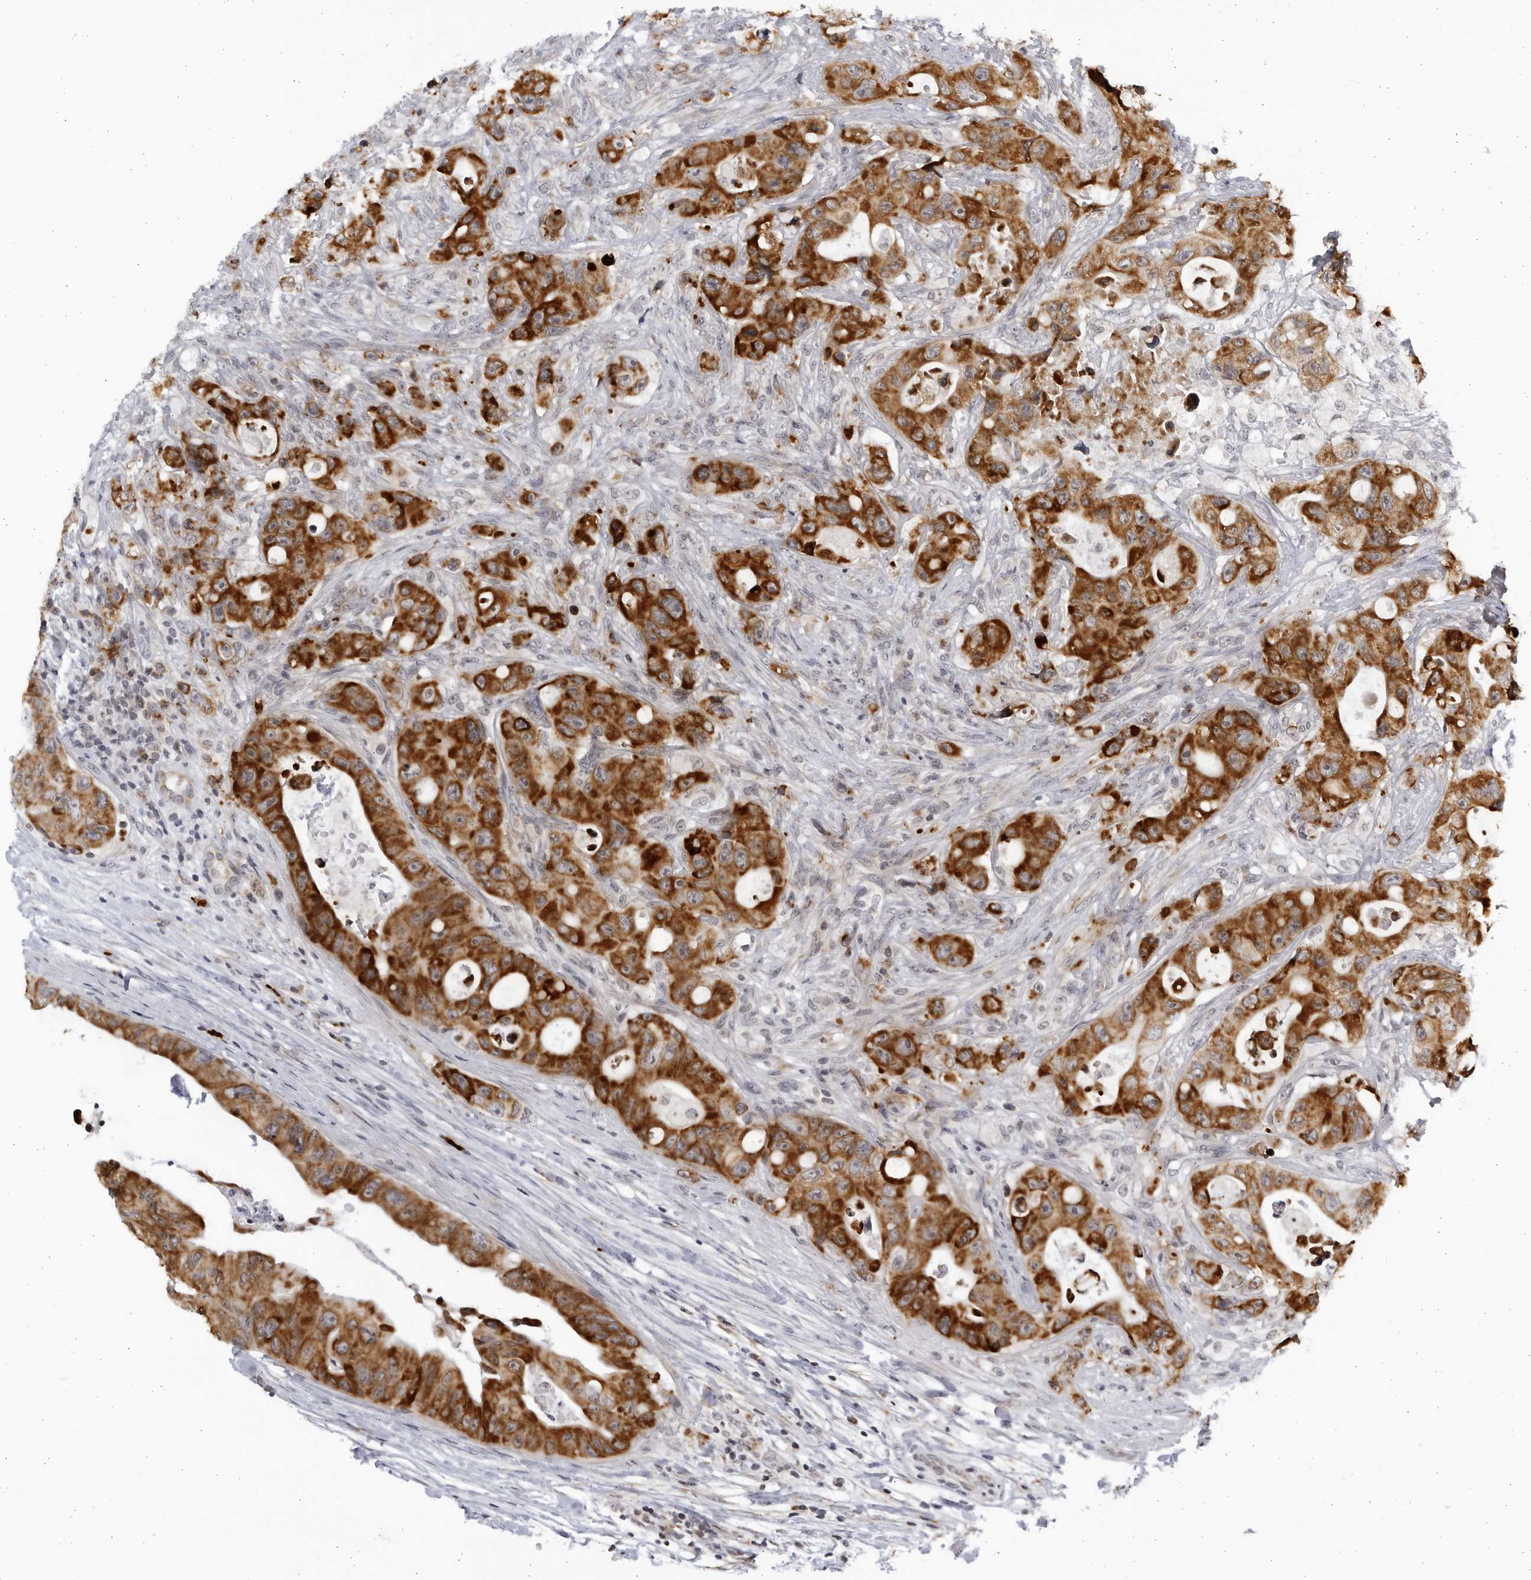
{"staining": {"intensity": "strong", "quantity": ">75%", "location": "cytoplasmic/membranous"}, "tissue": "colorectal cancer", "cell_type": "Tumor cells", "image_type": "cancer", "snomed": [{"axis": "morphology", "description": "Adenocarcinoma, NOS"}, {"axis": "topography", "description": "Colon"}], "caption": "Immunohistochemical staining of colorectal adenocarcinoma shows strong cytoplasmic/membranous protein staining in about >75% of tumor cells.", "gene": "SLC25A22", "patient": {"sex": "female", "age": 46}}